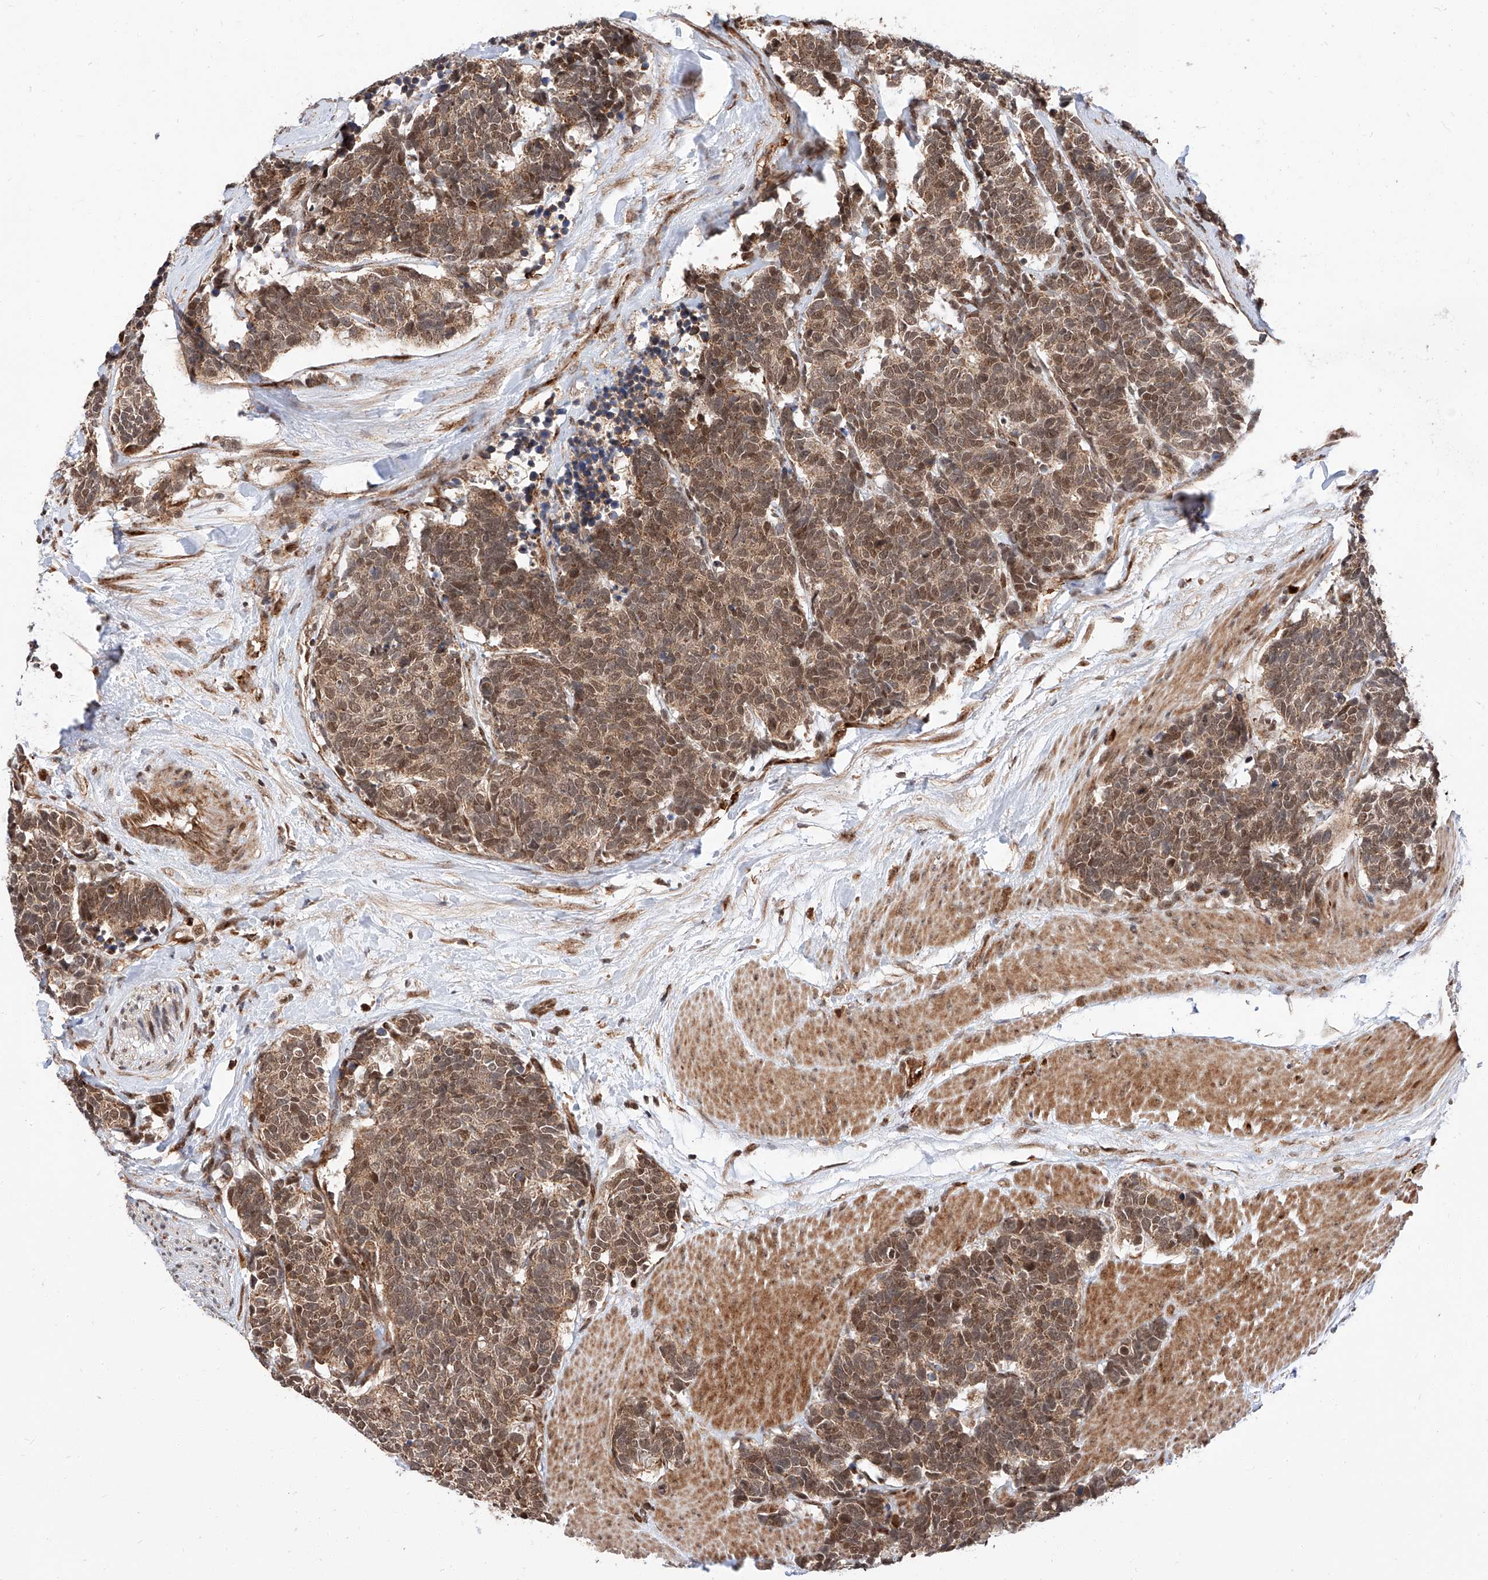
{"staining": {"intensity": "moderate", "quantity": ">75%", "location": "cytoplasmic/membranous,nuclear"}, "tissue": "carcinoid", "cell_type": "Tumor cells", "image_type": "cancer", "snomed": [{"axis": "morphology", "description": "Carcinoma, NOS"}, {"axis": "morphology", "description": "Carcinoid, malignant, NOS"}, {"axis": "topography", "description": "Urinary bladder"}], "caption": "Moderate cytoplasmic/membranous and nuclear protein staining is present in approximately >75% of tumor cells in carcinoid.", "gene": "THTPA", "patient": {"sex": "male", "age": 57}}